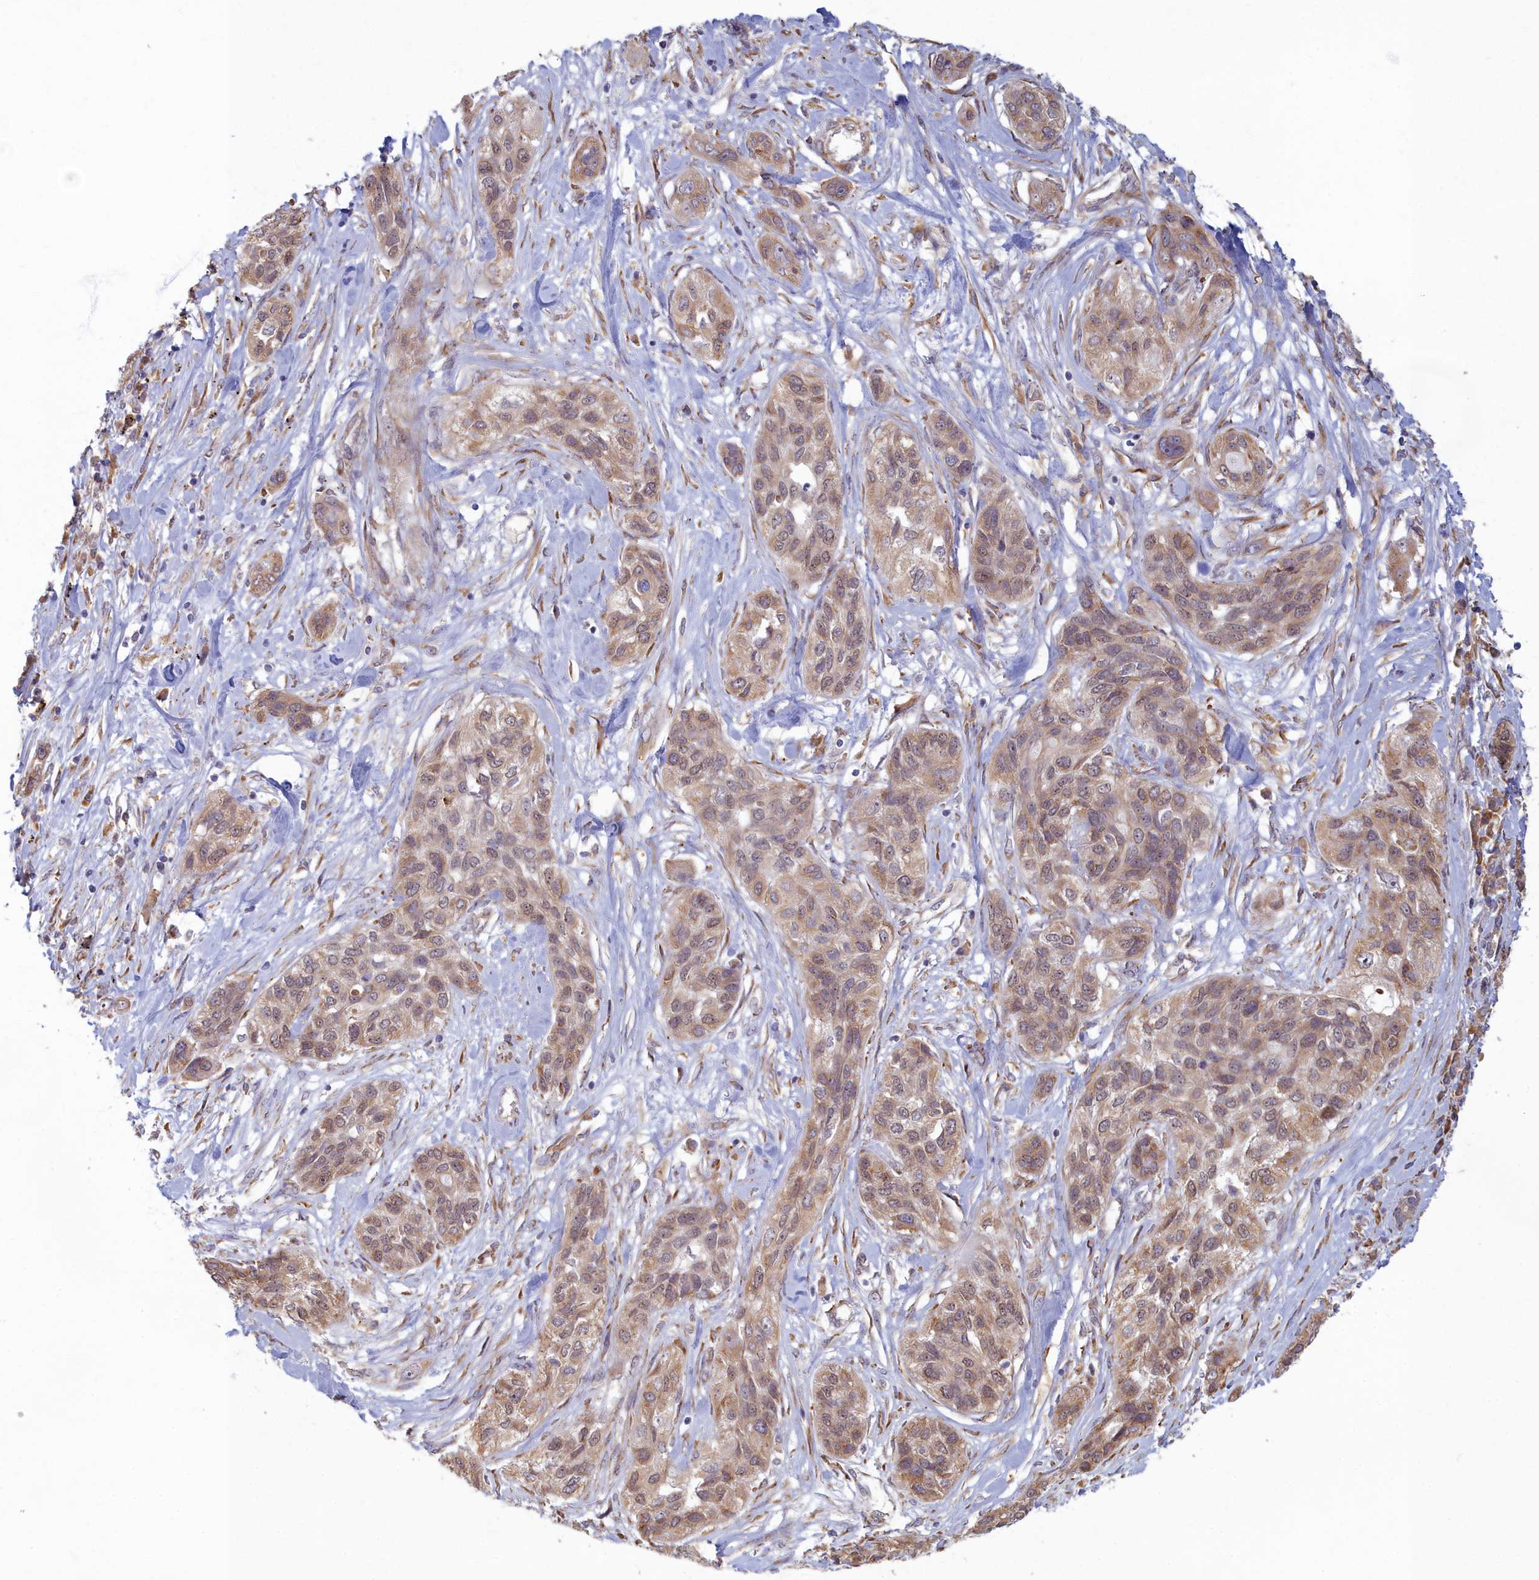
{"staining": {"intensity": "weak", "quantity": ">75%", "location": "cytoplasmic/membranous"}, "tissue": "lung cancer", "cell_type": "Tumor cells", "image_type": "cancer", "snomed": [{"axis": "morphology", "description": "Squamous cell carcinoma, NOS"}, {"axis": "topography", "description": "Lung"}], "caption": "Lung cancer (squamous cell carcinoma) tissue exhibits weak cytoplasmic/membranous staining in about >75% of tumor cells, visualized by immunohistochemistry.", "gene": "MAK16", "patient": {"sex": "female", "age": 70}}